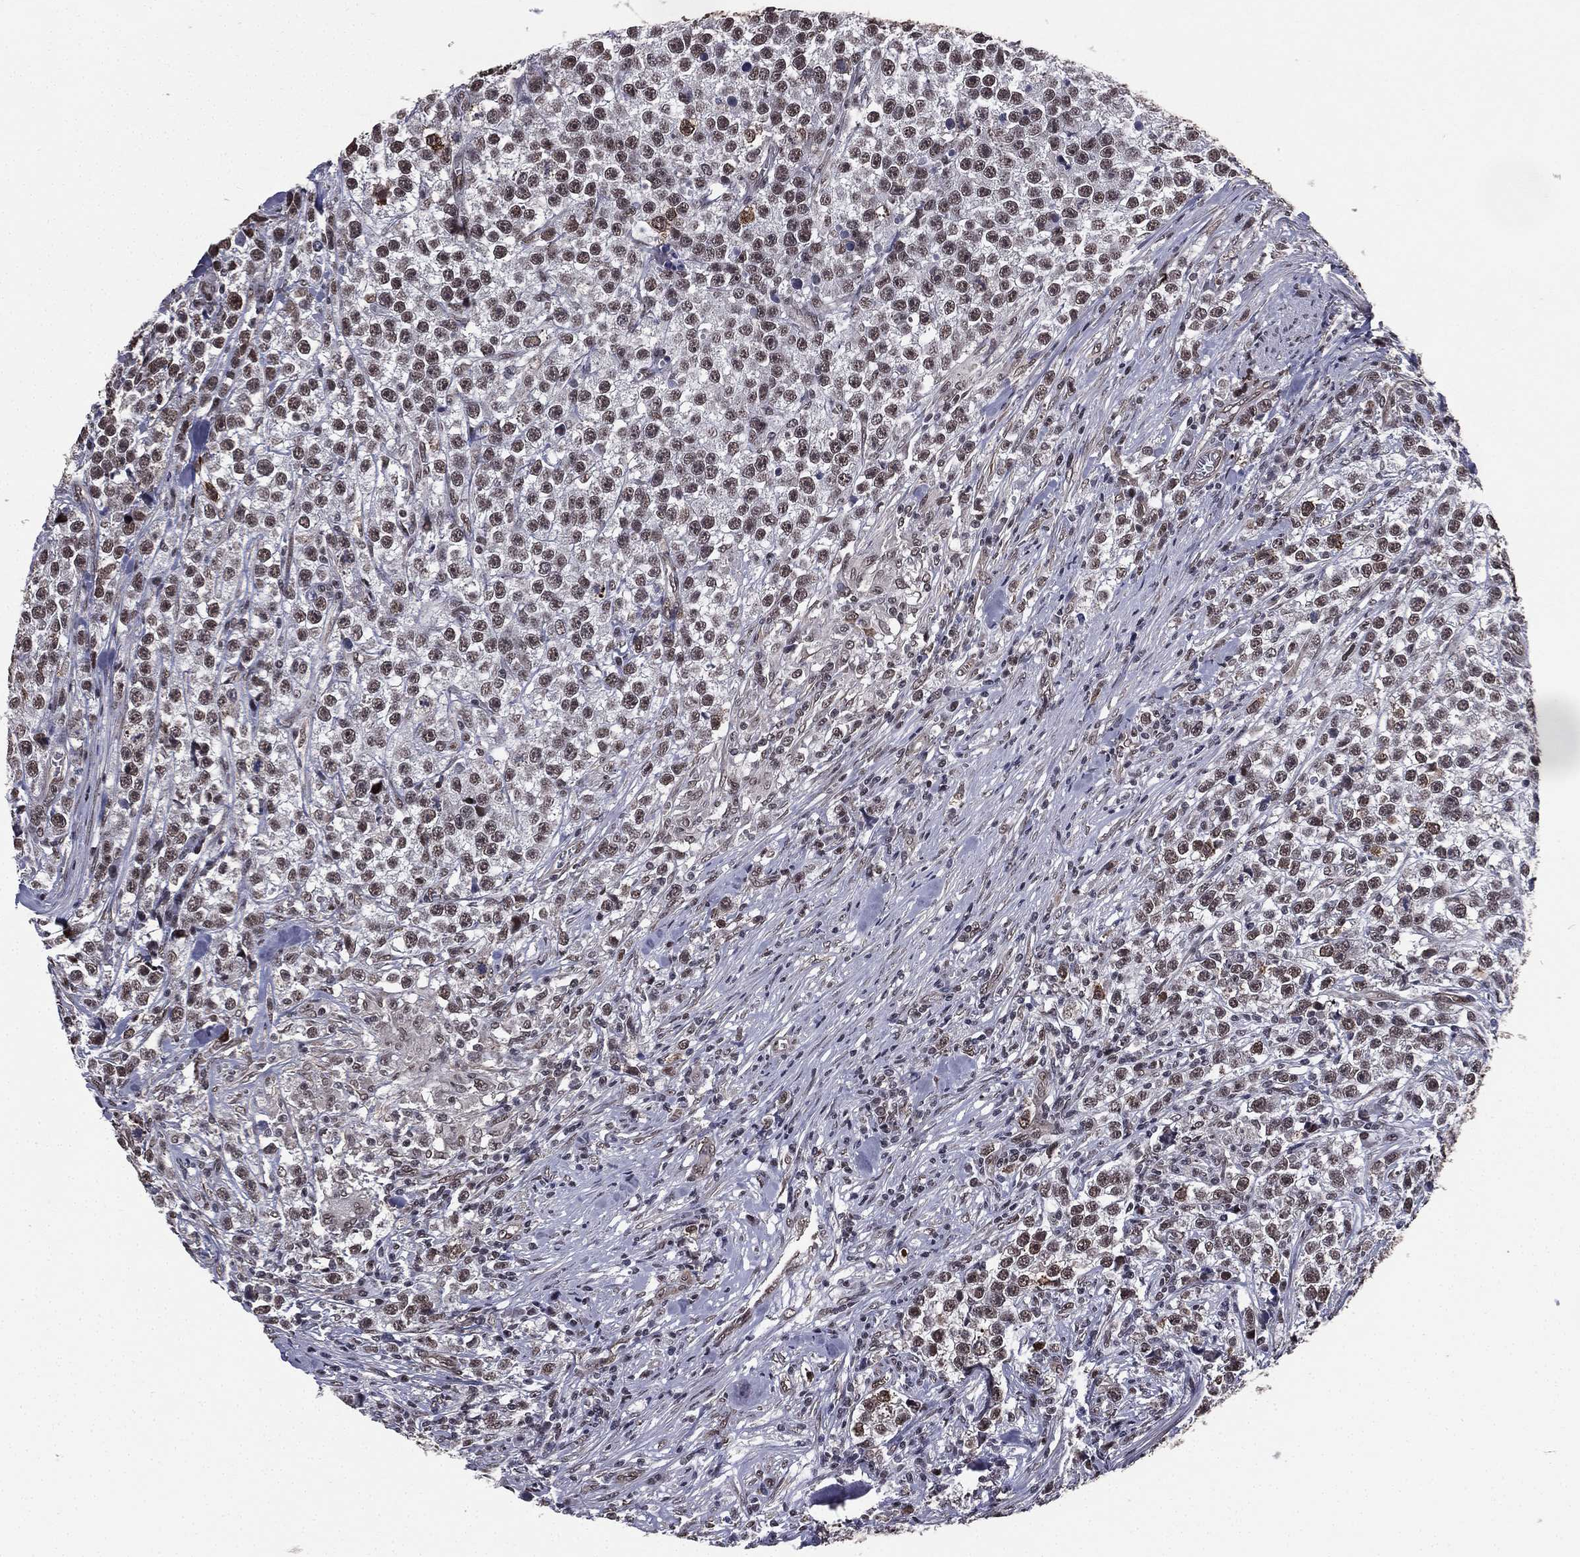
{"staining": {"intensity": "weak", "quantity": "<25%", "location": "cytoplasmic/membranous"}, "tissue": "testis cancer", "cell_type": "Tumor cells", "image_type": "cancer", "snomed": [{"axis": "morphology", "description": "Seminoma, NOS"}, {"axis": "topography", "description": "Testis"}], "caption": "DAB (3,3'-diaminobenzidine) immunohistochemical staining of testis cancer (seminoma) exhibits no significant positivity in tumor cells. (DAB immunohistochemistry, high magnification).", "gene": "RARB", "patient": {"sex": "male", "age": 59}}